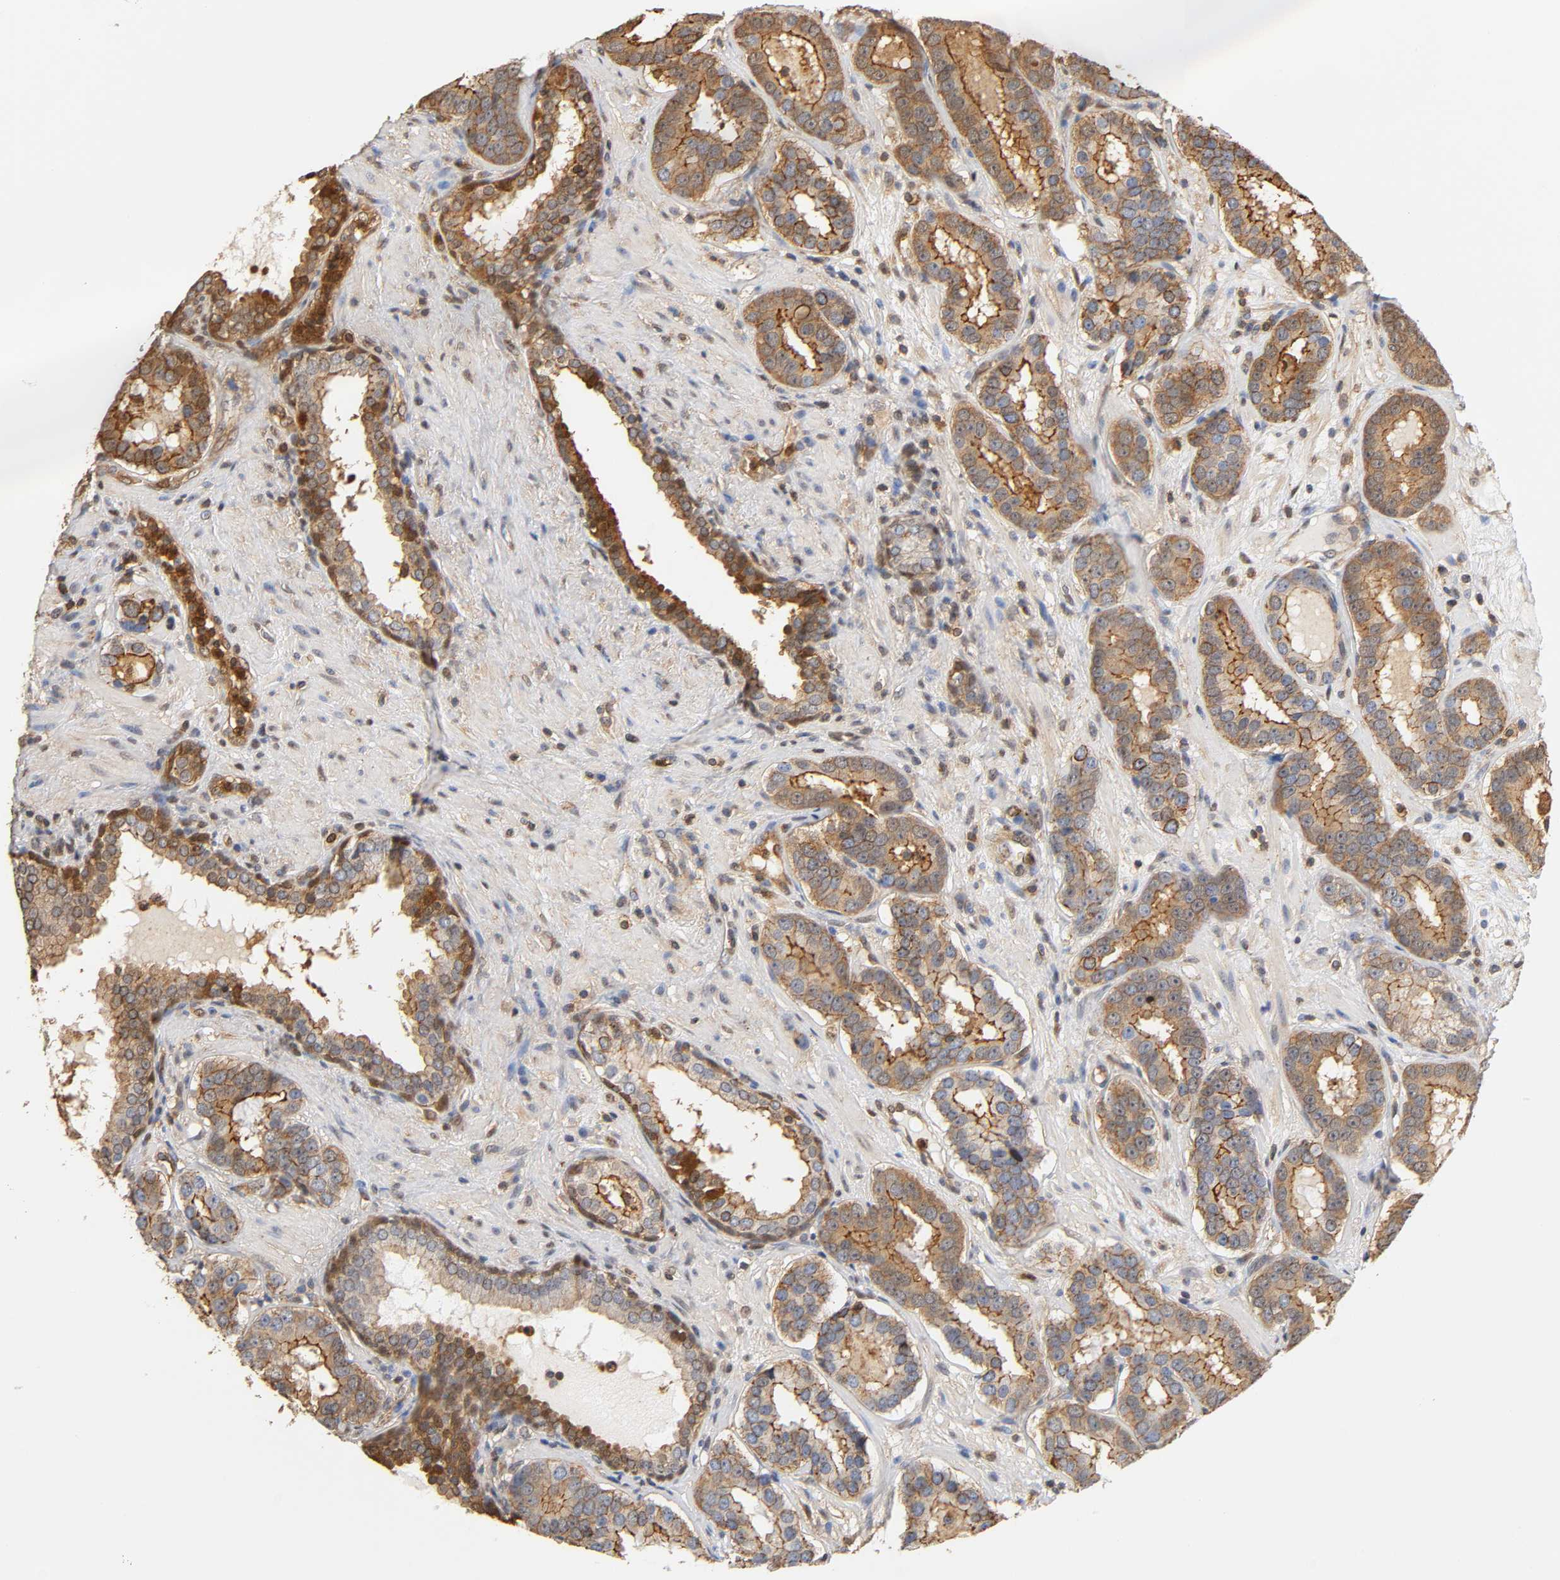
{"staining": {"intensity": "moderate", "quantity": "25%-75%", "location": "cytoplasmic/membranous"}, "tissue": "prostate cancer", "cell_type": "Tumor cells", "image_type": "cancer", "snomed": [{"axis": "morphology", "description": "Adenocarcinoma, Low grade"}, {"axis": "topography", "description": "Prostate"}], "caption": "A brown stain labels moderate cytoplasmic/membranous staining of a protein in human prostate cancer tumor cells. (brown staining indicates protein expression, while blue staining denotes nuclei).", "gene": "ANXA11", "patient": {"sex": "male", "age": 59}}